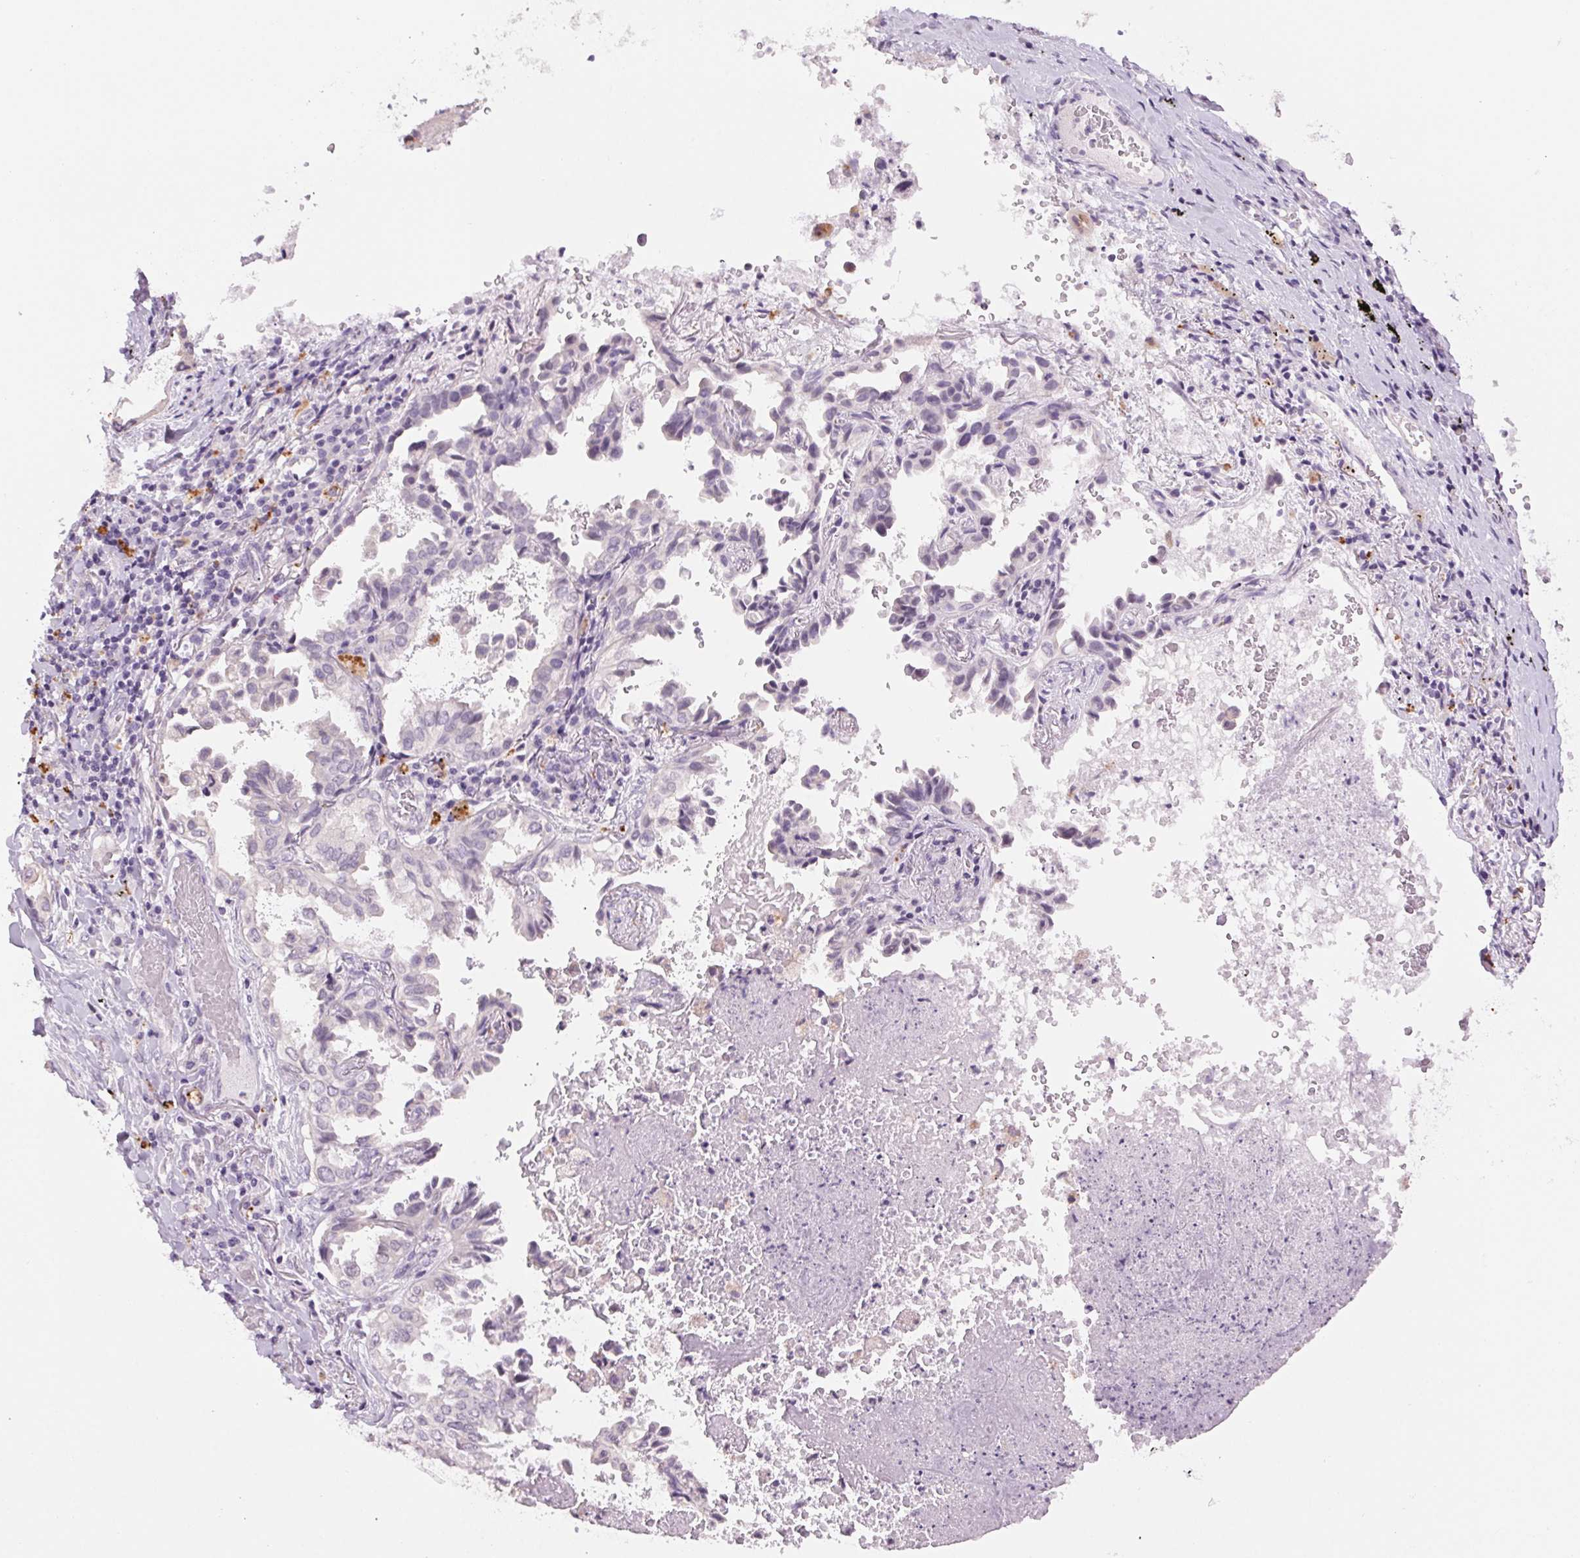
{"staining": {"intensity": "negative", "quantity": "none", "location": "none"}, "tissue": "lung cancer", "cell_type": "Tumor cells", "image_type": "cancer", "snomed": [{"axis": "morphology", "description": "Aneuploidy"}, {"axis": "morphology", "description": "Adenocarcinoma, NOS"}, {"axis": "morphology", "description": "Adenocarcinoma, metastatic, NOS"}, {"axis": "topography", "description": "Lymph node"}, {"axis": "topography", "description": "Lung"}], "caption": "An immunohistochemistry image of metastatic adenocarcinoma (lung) is shown. There is no staining in tumor cells of metastatic adenocarcinoma (lung).", "gene": "MPO", "patient": {"sex": "female", "age": 48}}